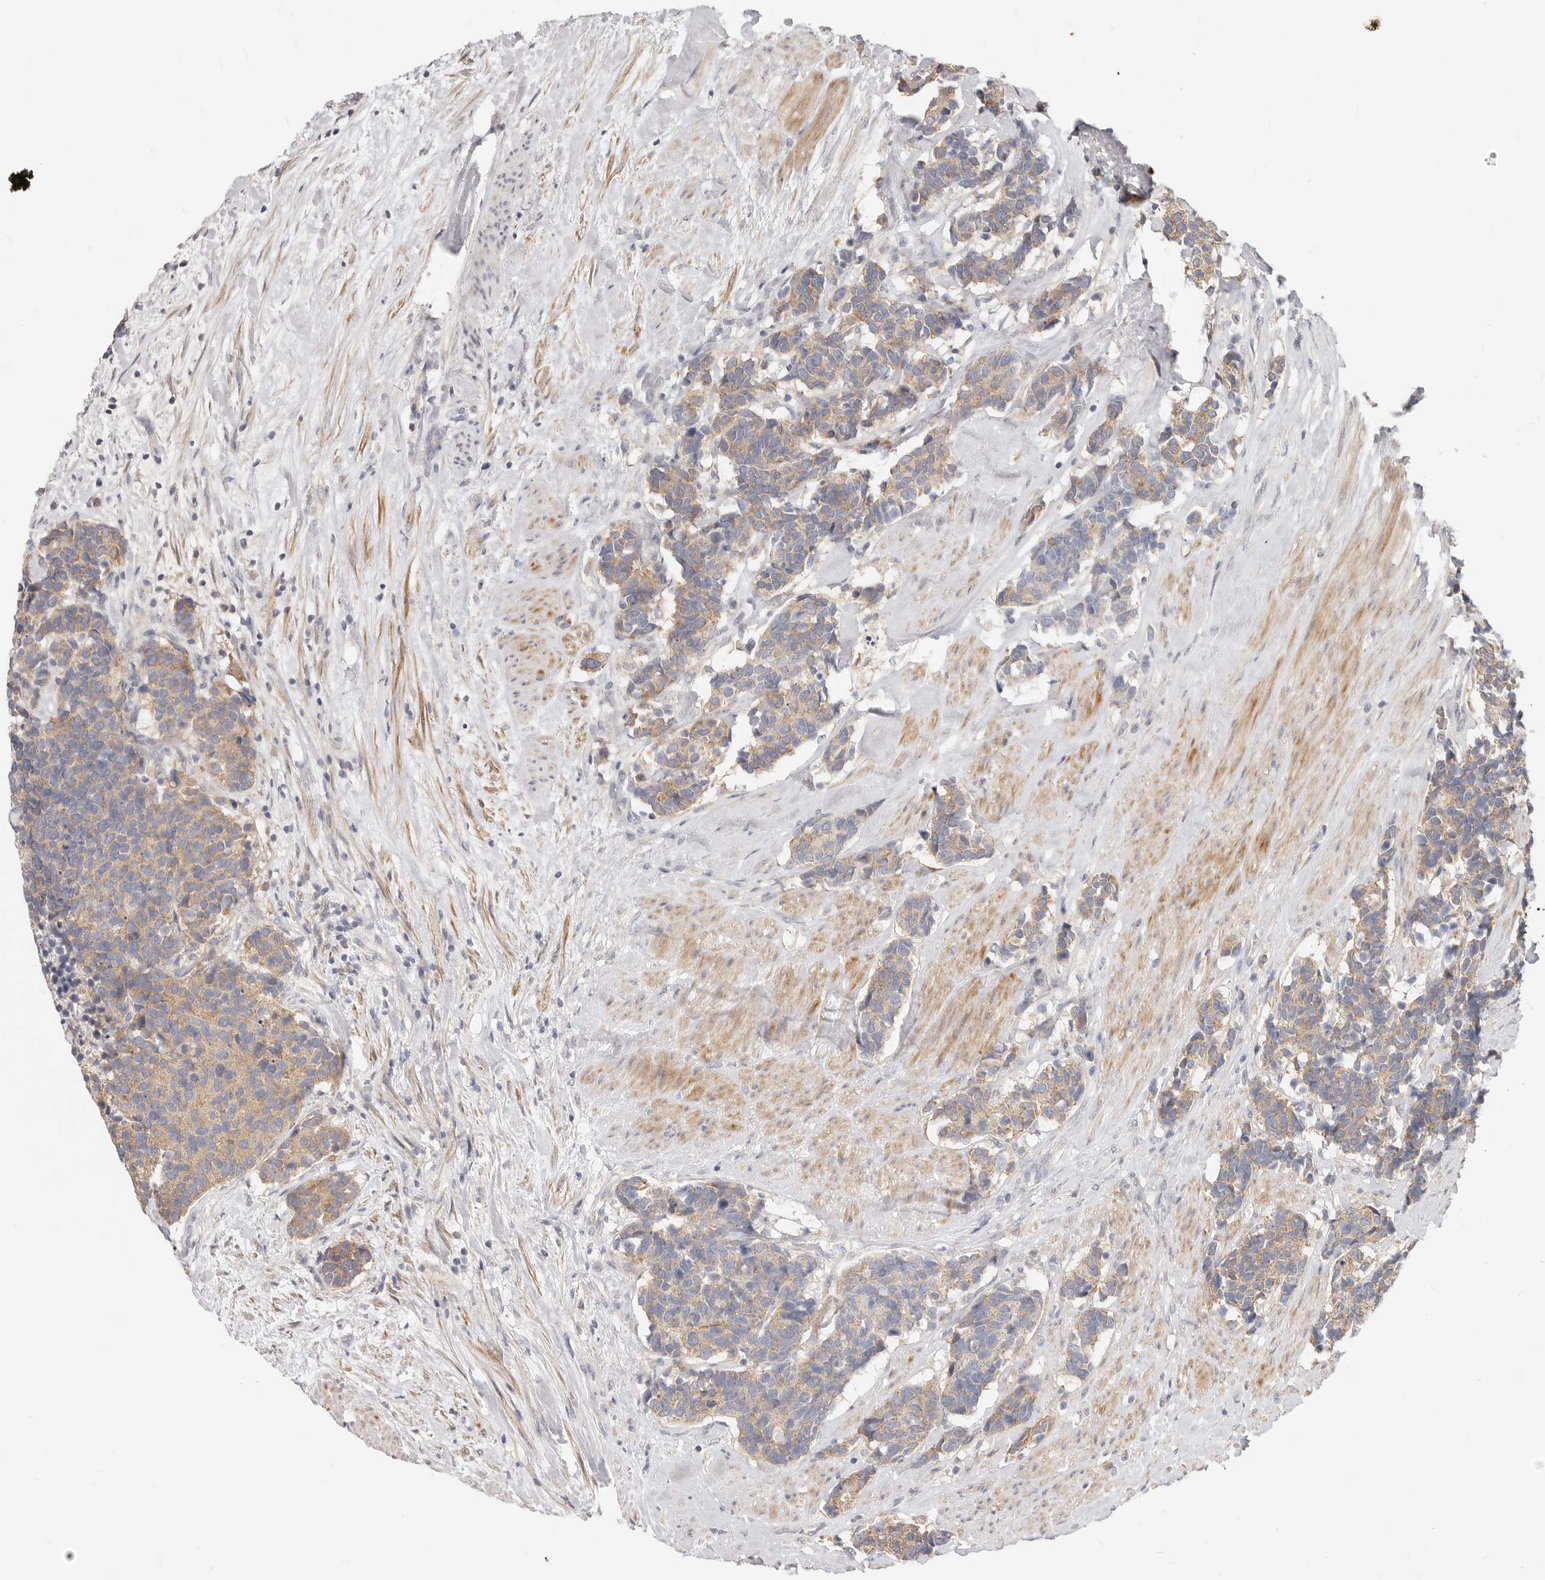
{"staining": {"intensity": "weak", "quantity": "25%-75%", "location": "cytoplasmic/membranous"}, "tissue": "carcinoid", "cell_type": "Tumor cells", "image_type": "cancer", "snomed": [{"axis": "morphology", "description": "Carcinoma, NOS"}, {"axis": "morphology", "description": "Carcinoid, malignant, NOS"}, {"axis": "topography", "description": "Urinary bladder"}], "caption": "Immunohistochemistry (IHC) of carcinoid displays low levels of weak cytoplasmic/membranous expression in about 25%-75% of tumor cells.", "gene": "TFB2M", "patient": {"sex": "male", "age": 57}}